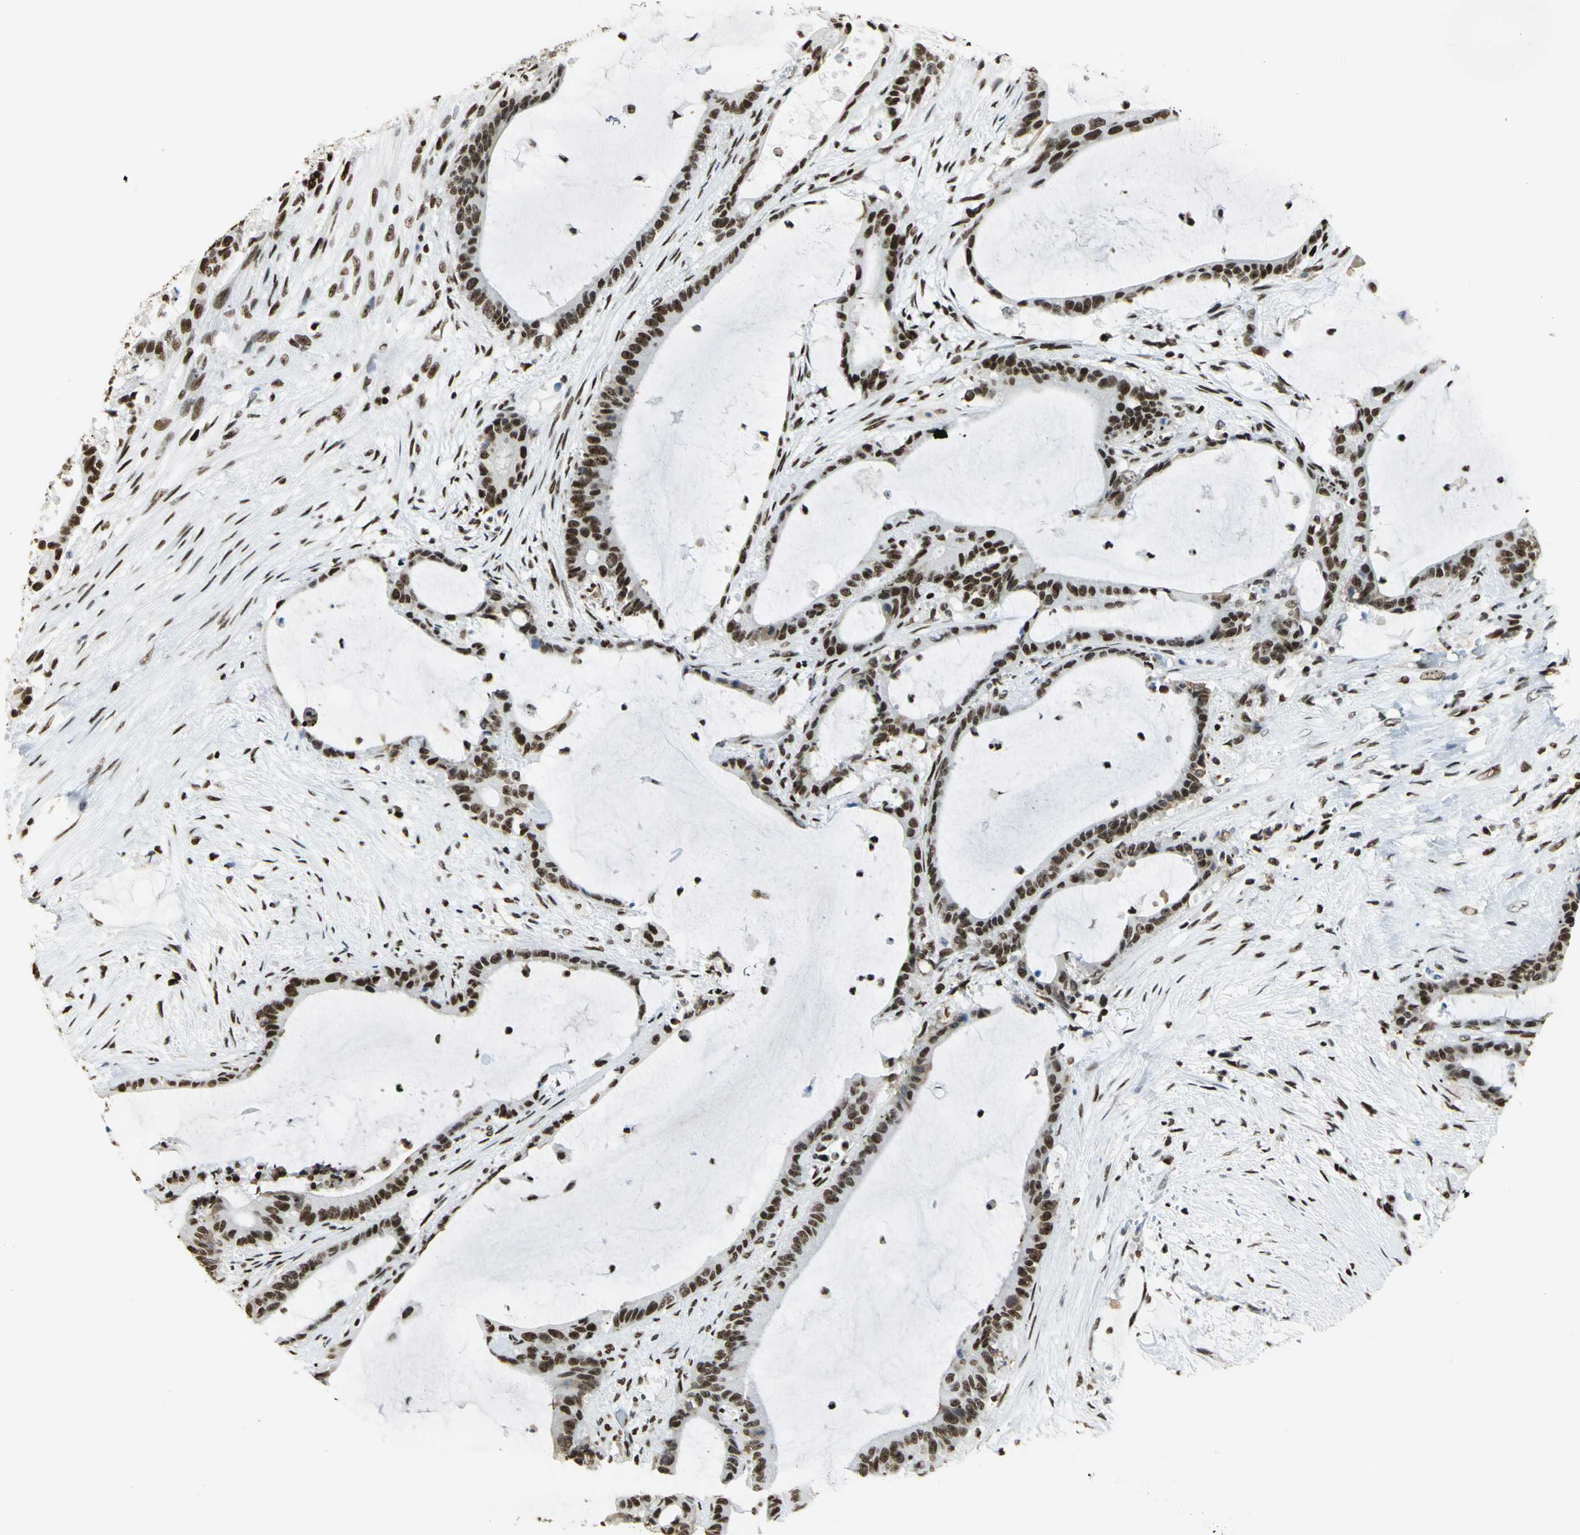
{"staining": {"intensity": "strong", "quantity": ">75%", "location": "nuclear"}, "tissue": "liver cancer", "cell_type": "Tumor cells", "image_type": "cancer", "snomed": [{"axis": "morphology", "description": "Cholangiocarcinoma"}, {"axis": "topography", "description": "Liver"}], "caption": "Brown immunohistochemical staining in liver cholangiocarcinoma shows strong nuclear staining in about >75% of tumor cells.", "gene": "HMGB1", "patient": {"sex": "female", "age": 73}}